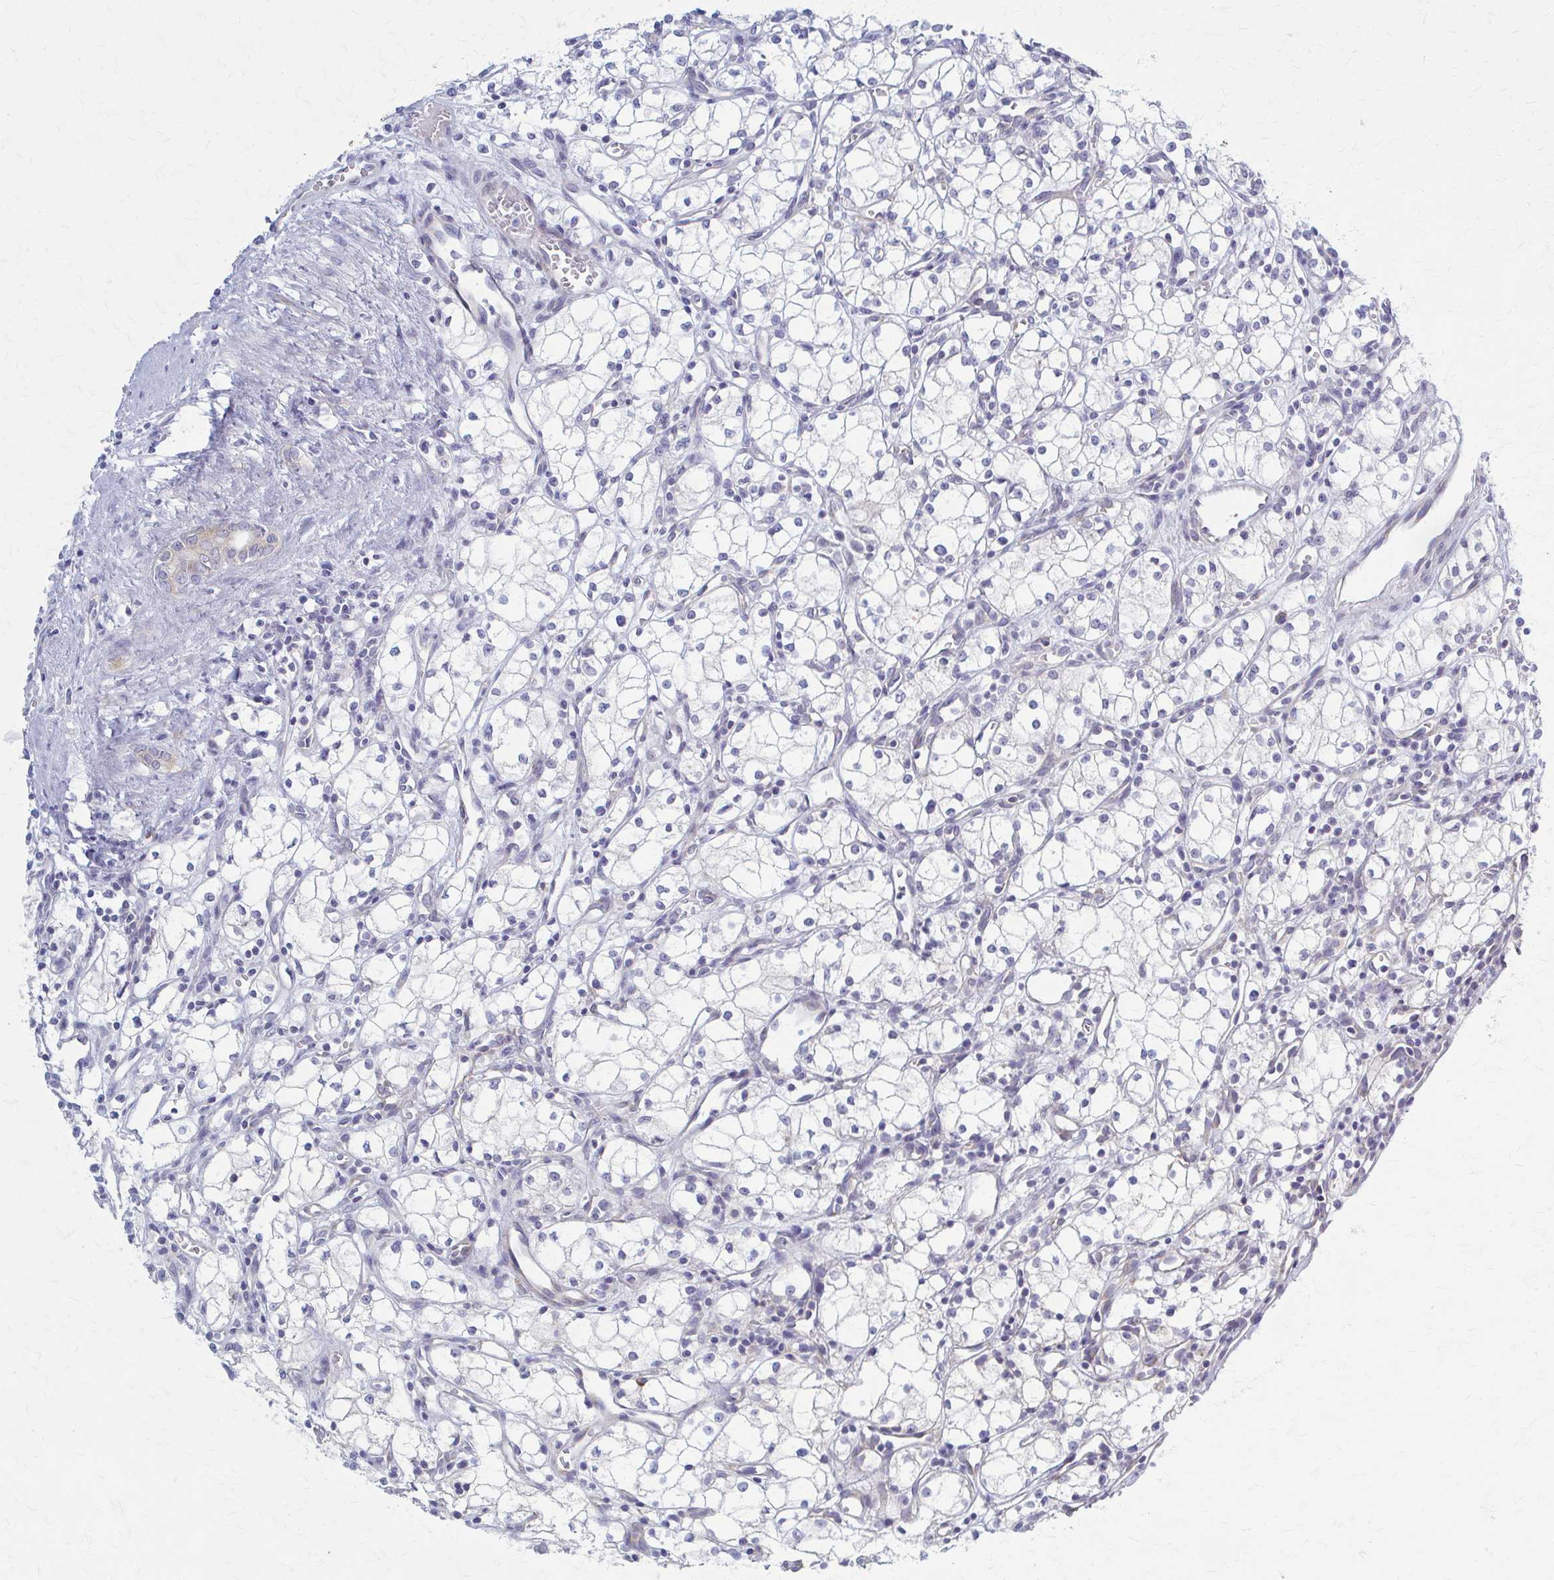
{"staining": {"intensity": "negative", "quantity": "none", "location": "none"}, "tissue": "renal cancer", "cell_type": "Tumor cells", "image_type": "cancer", "snomed": [{"axis": "morphology", "description": "Adenocarcinoma, NOS"}, {"axis": "topography", "description": "Kidney"}], "caption": "A high-resolution histopathology image shows IHC staining of renal cancer (adenocarcinoma), which displays no significant expression in tumor cells. The staining is performed using DAB brown chromogen with nuclei counter-stained in using hematoxylin.", "gene": "PRKRA", "patient": {"sex": "male", "age": 59}}